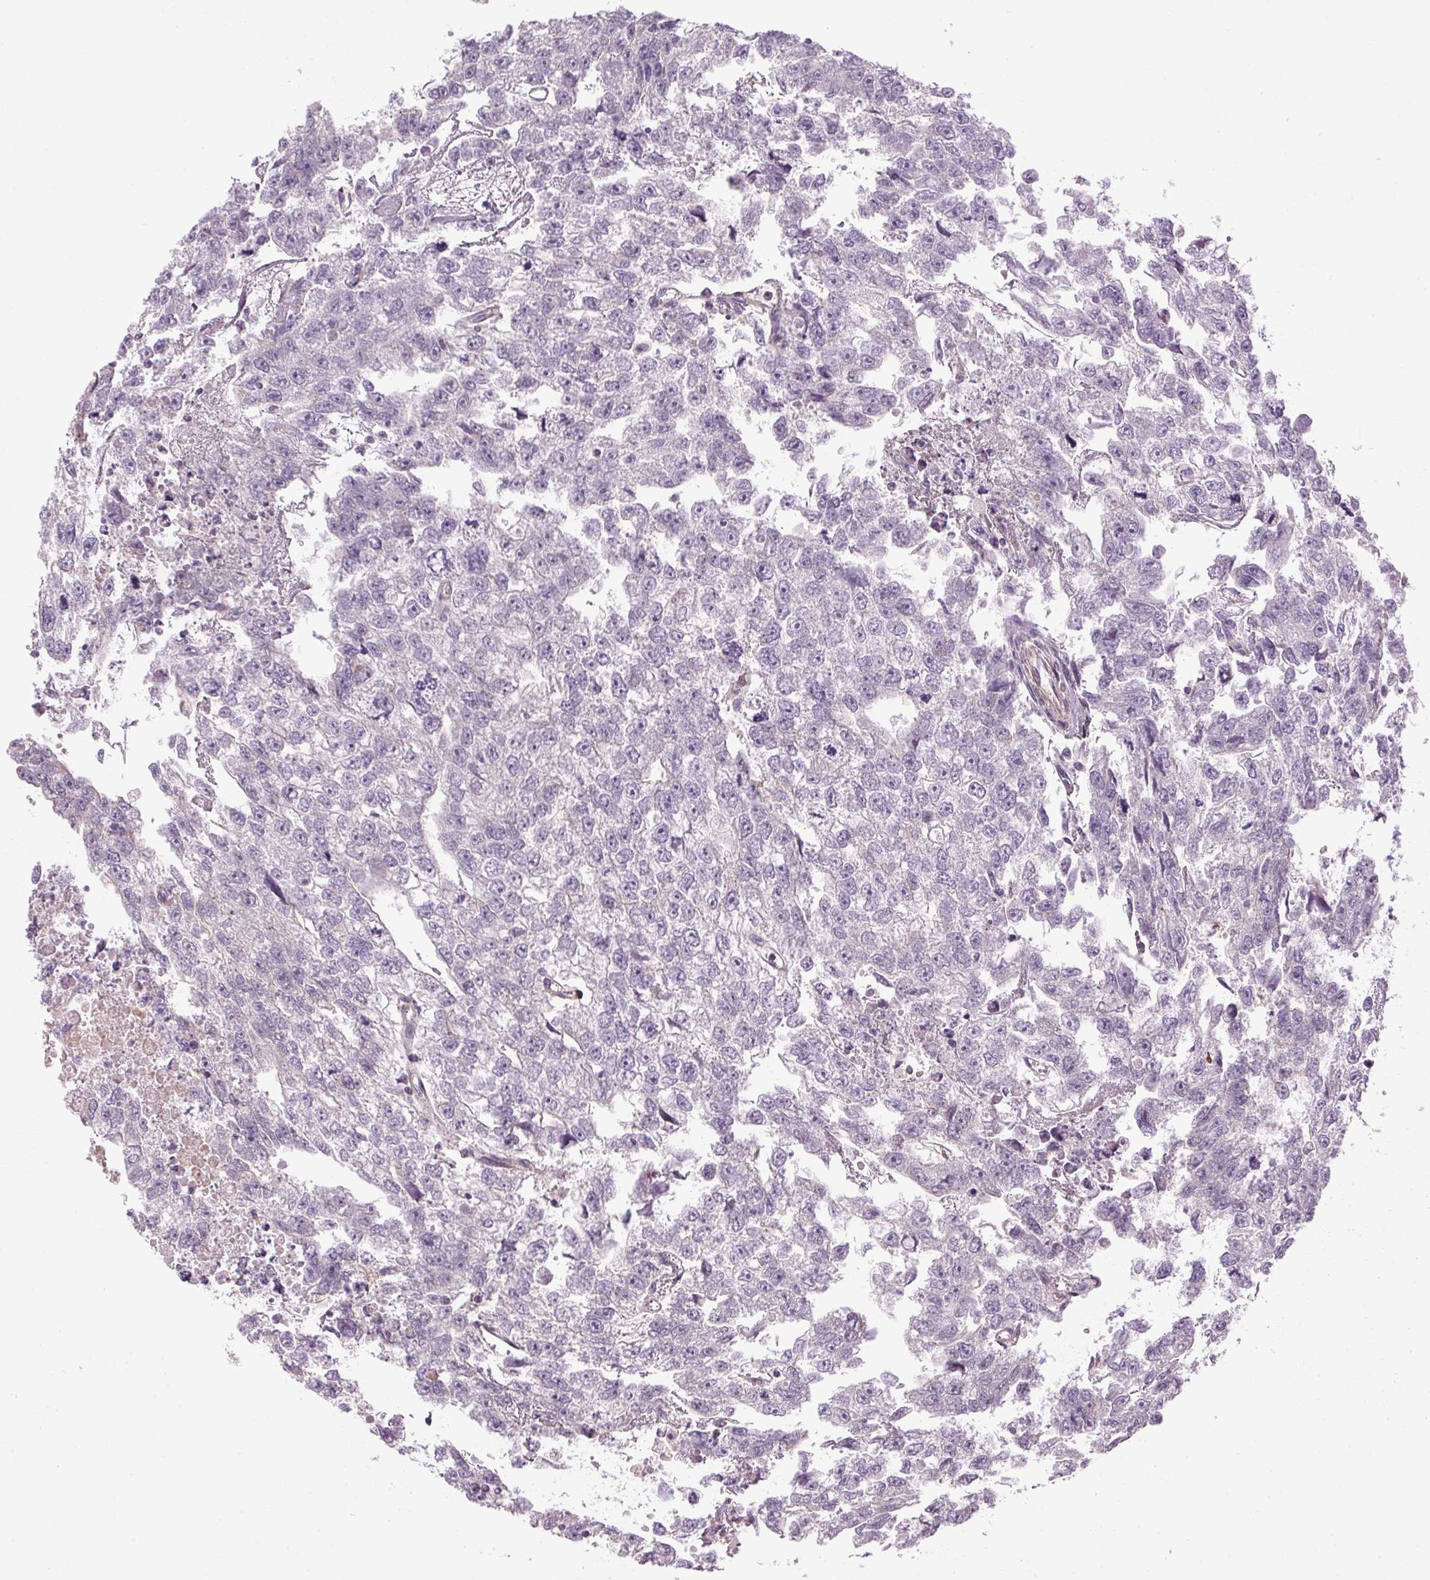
{"staining": {"intensity": "negative", "quantity": "none", "location": "none"}, "tissue": "testis cancer", "cell_type": "Tumor cells", "image_type": "cancer", "snomed": [{"axis": "morphology", "description": "Carcinoma, Embryonal, NOS"}, {"axis": "morphology", "description": "Teratoma, malignant, NOS"}, {"axis": "topography", "description": "Testis"}], "caption": "High magnification brightfield microscopy of testis teratoma (malignant) stained with DAB (3,3'-diaminobenzidine) (brown) and counterstained with hematoxylin (blue): tumor cells show no significant expression.", "gene": "GOLPH3", "patient": {"sex": "male", "age": 44}}